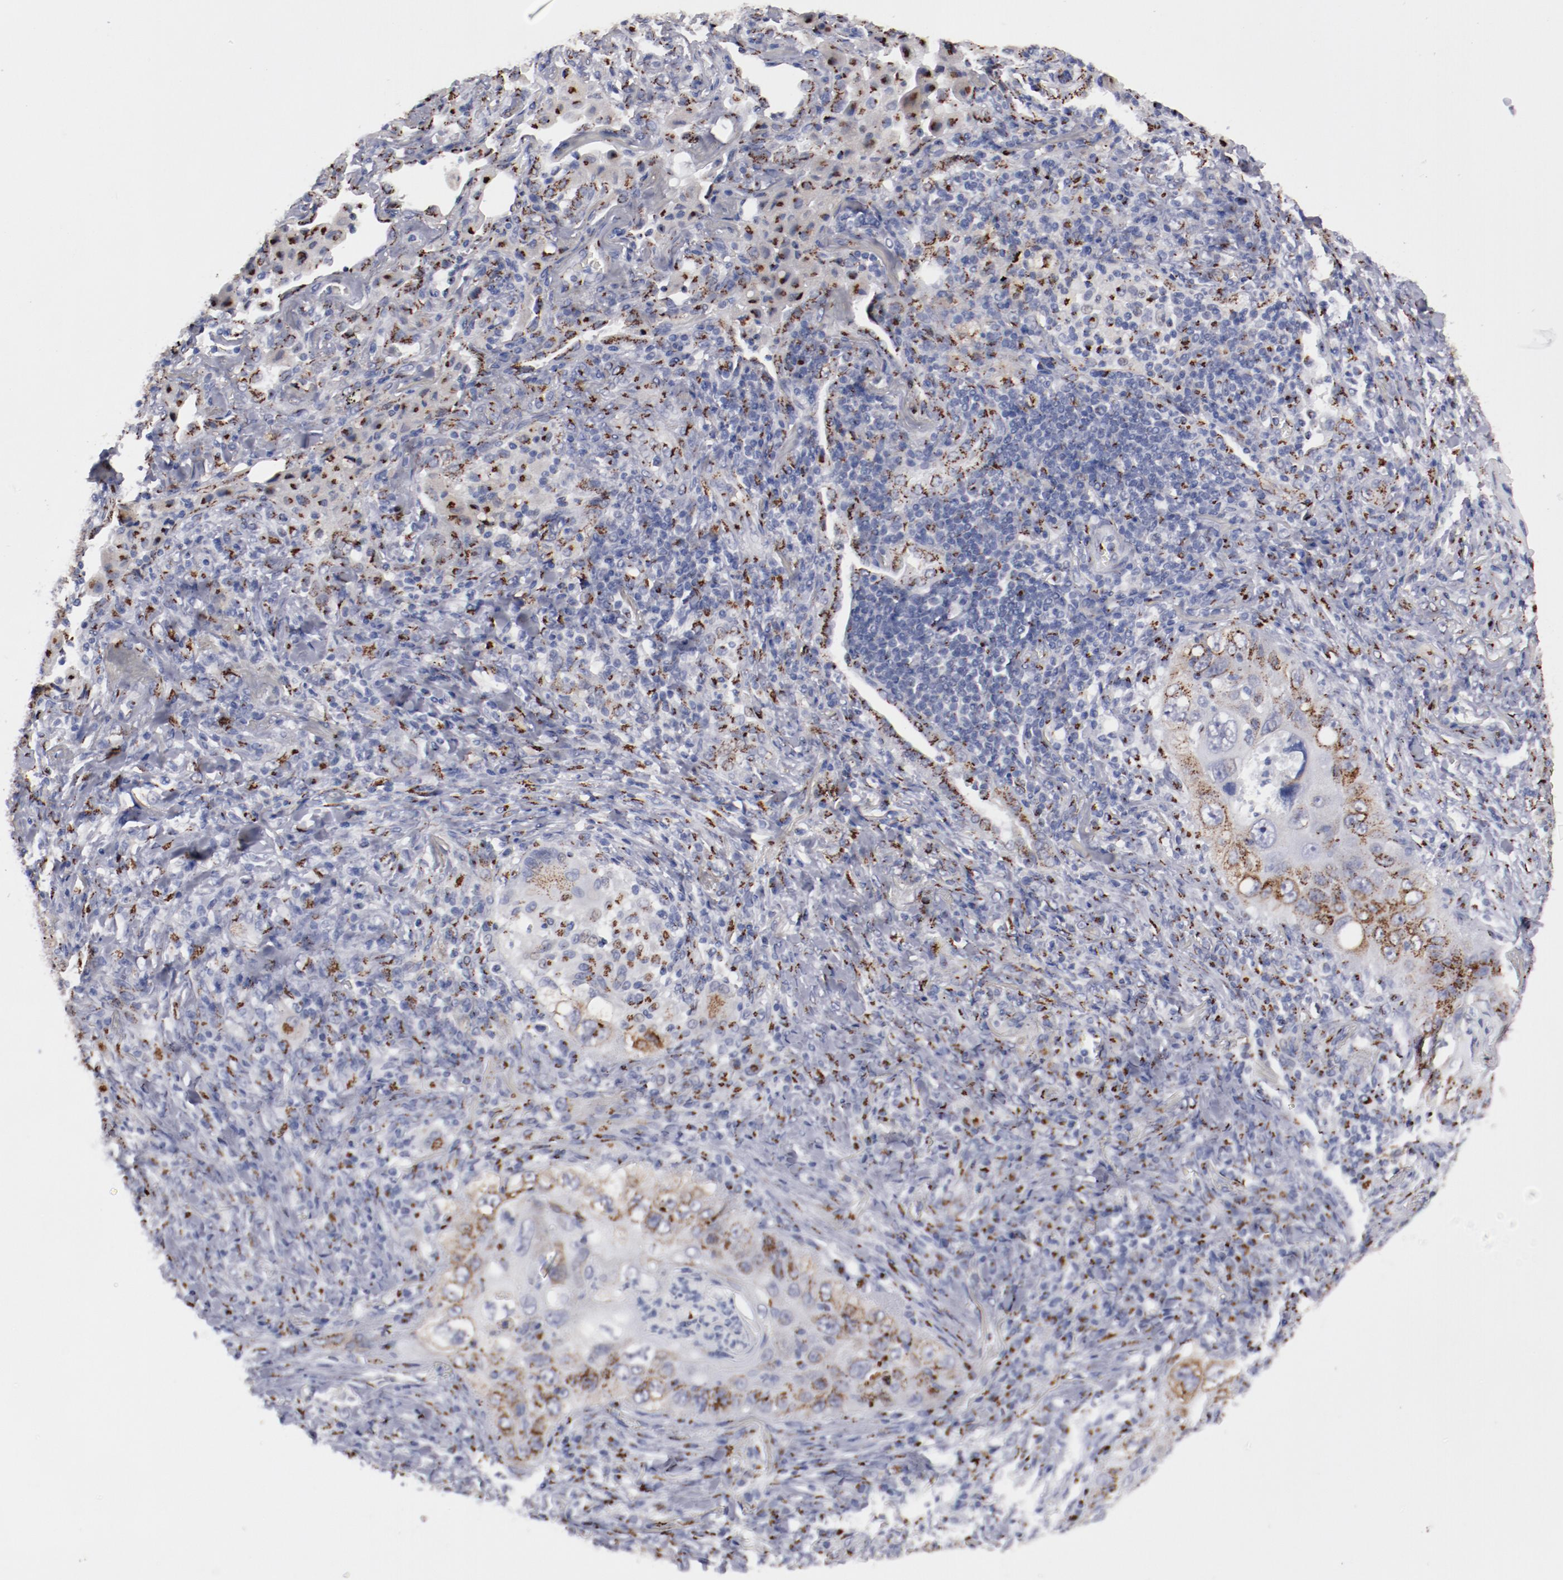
{"staining": {"intensity": "strong", "quantity": ">75%", "location": "cytoplasmic/membranous"}, "tissue": "lung cancer", "cell_type": "Tumor cells", "image_type": "cancer", "snomed": [{"axis": "morphology", "description": "Squamous cell carcinoma, NOS"}, {"axis": "topography", "description": "Lung"}], "caption": "A brown stain labels strong cytoplasmic/membranous staining of a protein in human lung cancer tumor cells.", "gene": "GOLIM4", "patient": {"sex": "female", "age": 67}}